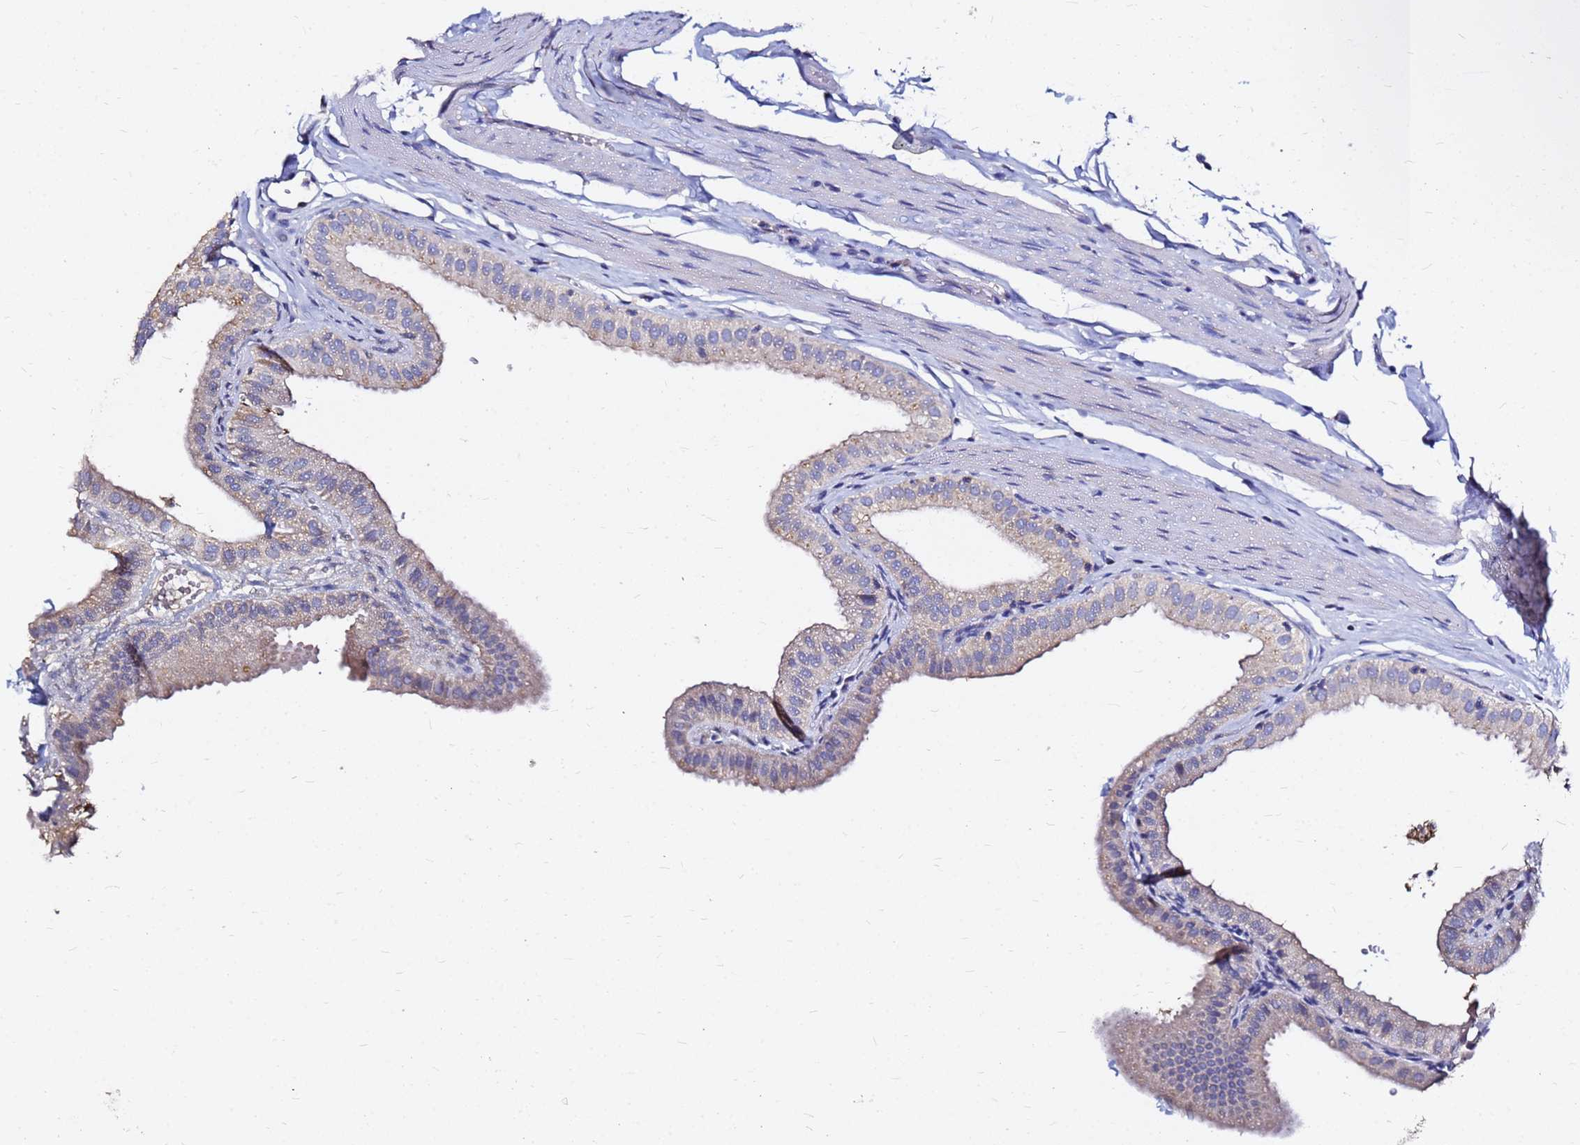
{"staining": {"intensity": "weak", "quantity": "<25%", "location": "cytoplasmic/membranous"}, "tissue": "gallbladder", "cell_type": "Glandular cells", "image_type": "normal", "snomed": [{"axis": "morphology", "description": "Normal tissue, NOS"}, {"axis": "topography", "description": "Gallbladder"}], "caption": "Immunohistochemistry histopathology image of normal human gallbladder stained for a protein (brown), which demonstrates no expression in glandular cells. Brightfield microscopy of IHC stained with DAB (3,3'-diaminobenzidine) (brown) and hematoxylin (blue), captured at high magnification.", "gene": "FAM183A", "patient": {"sex": "female", "age": 61}}